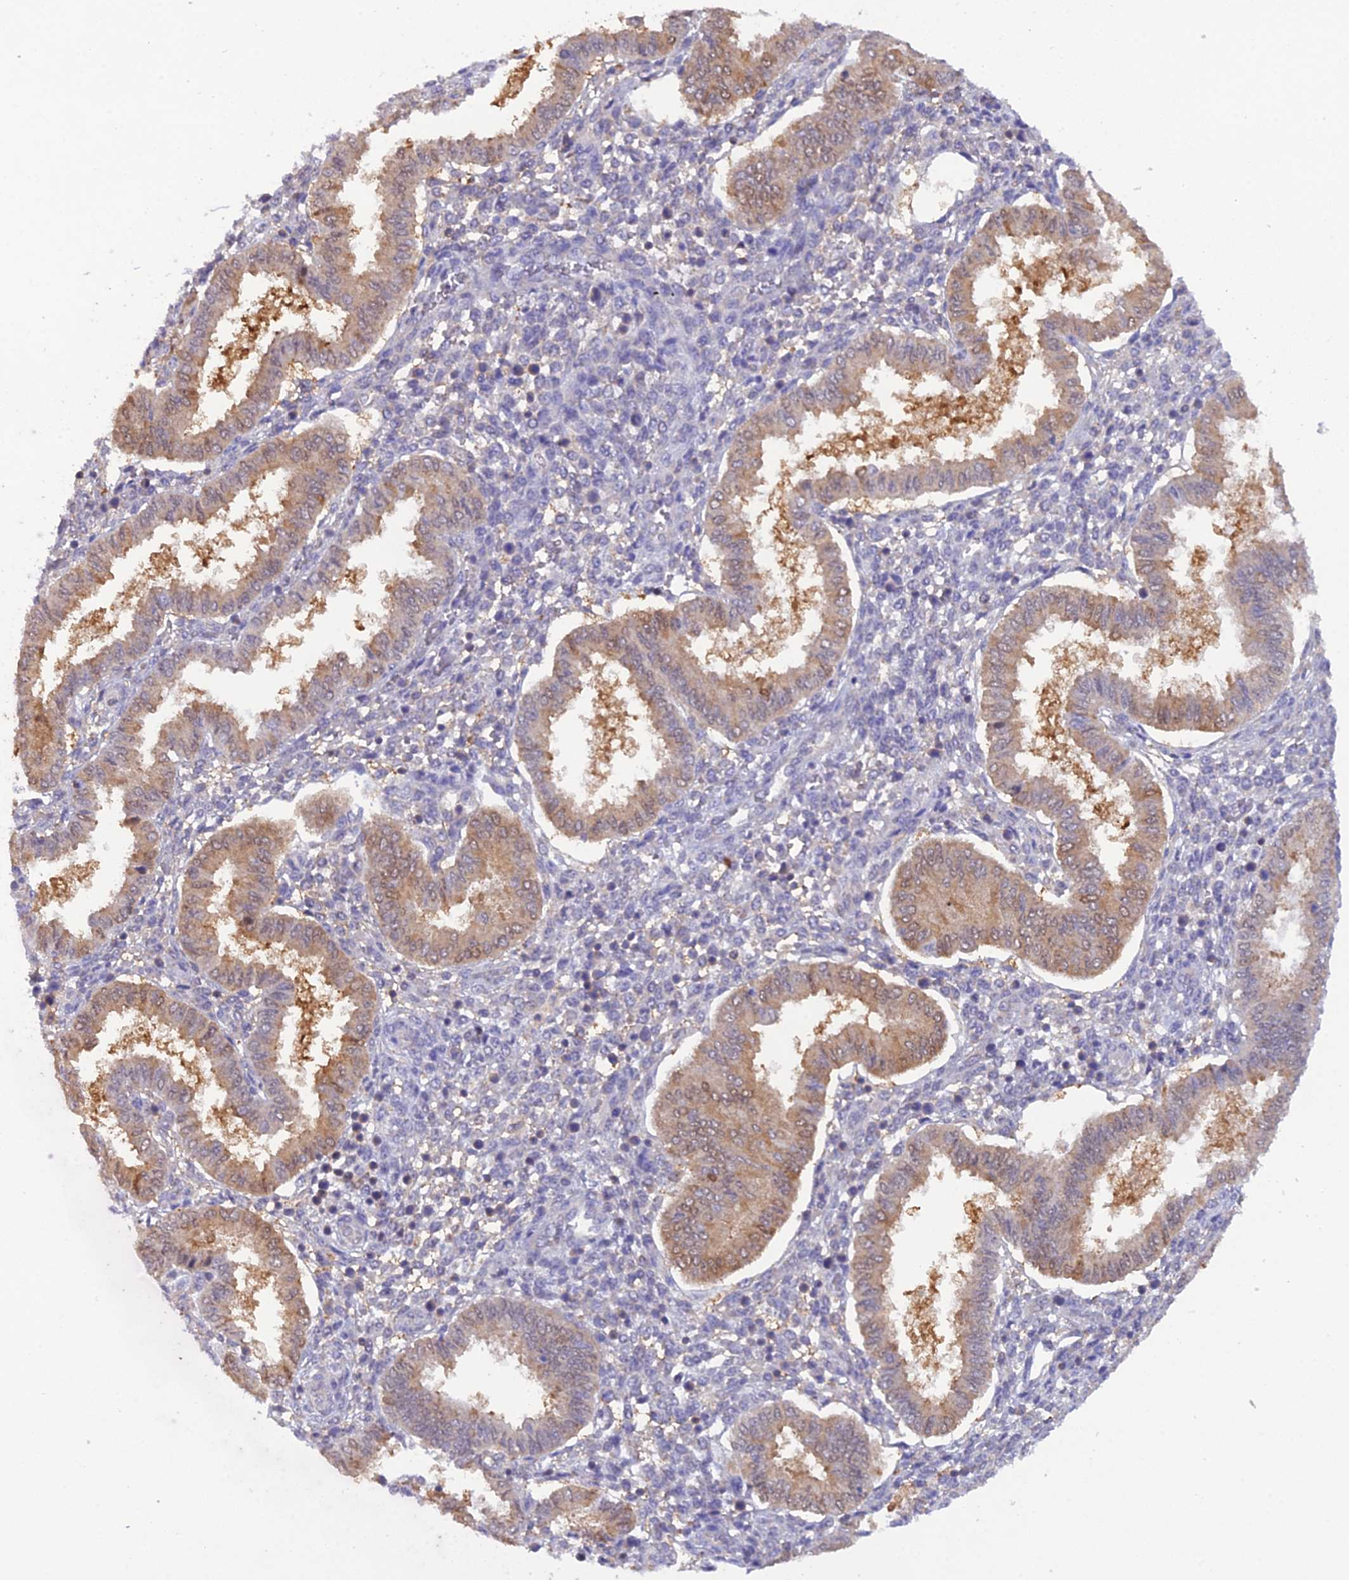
{"staining": {"intensity": "negative", "quantity": "none", "location": "none"}, "tissue": "endometrium", "cell_type": "Cells in endometrial stroma", "image_type": "normal", "snomed": [{"axis": "morphology", "description": "Normal tissue, NOS"}, {"axis": "topography", "description": "Endometrium"}], "caption": "Immunohistochemistry (IHC) of unremarkable endometrium reveals no staining in cells in endometrial stroma.", "gene": "HINT1", "patient": {"sex": "female", "age": 24}}